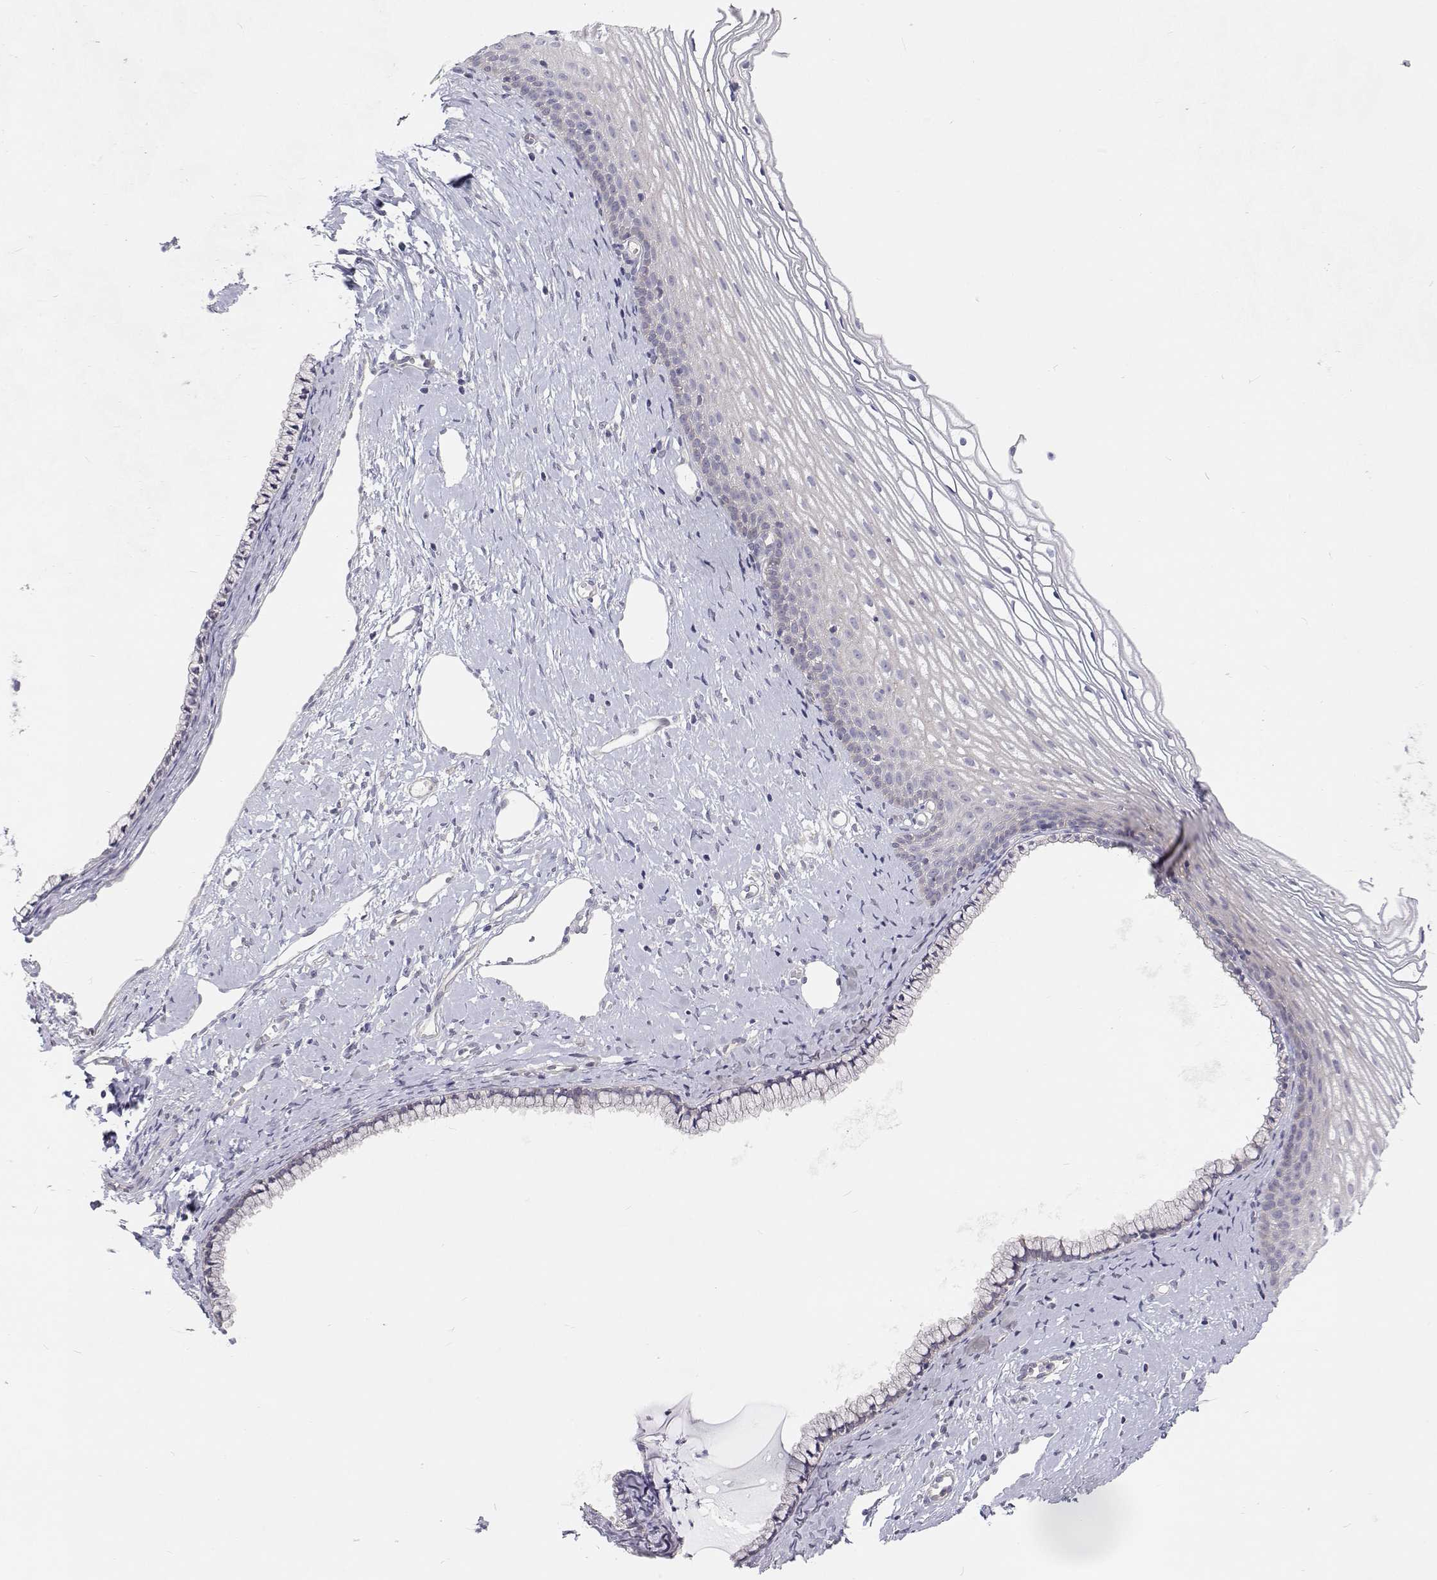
{"staining": {"intensity": "negative", "quantity": "none", "location": "none"}, "tissue": "cervix", "cell_type": "Glandular cells", "image_type": "normal", "snomed": [{"axis": "morphology", "description": "Normal tissue, NOS"}, {"axis": "topography", "description": "Cervix"}], "caption": "The immunohistochemistry (IHC) image has no significant expression in glandular cells of cervix. (DAB (3,3'-diaminobenzidine) immunohistochemistry with hematoxylin counter stain).", "gene": "MYPN", "patient": {"sex": "female", "age": 40}}